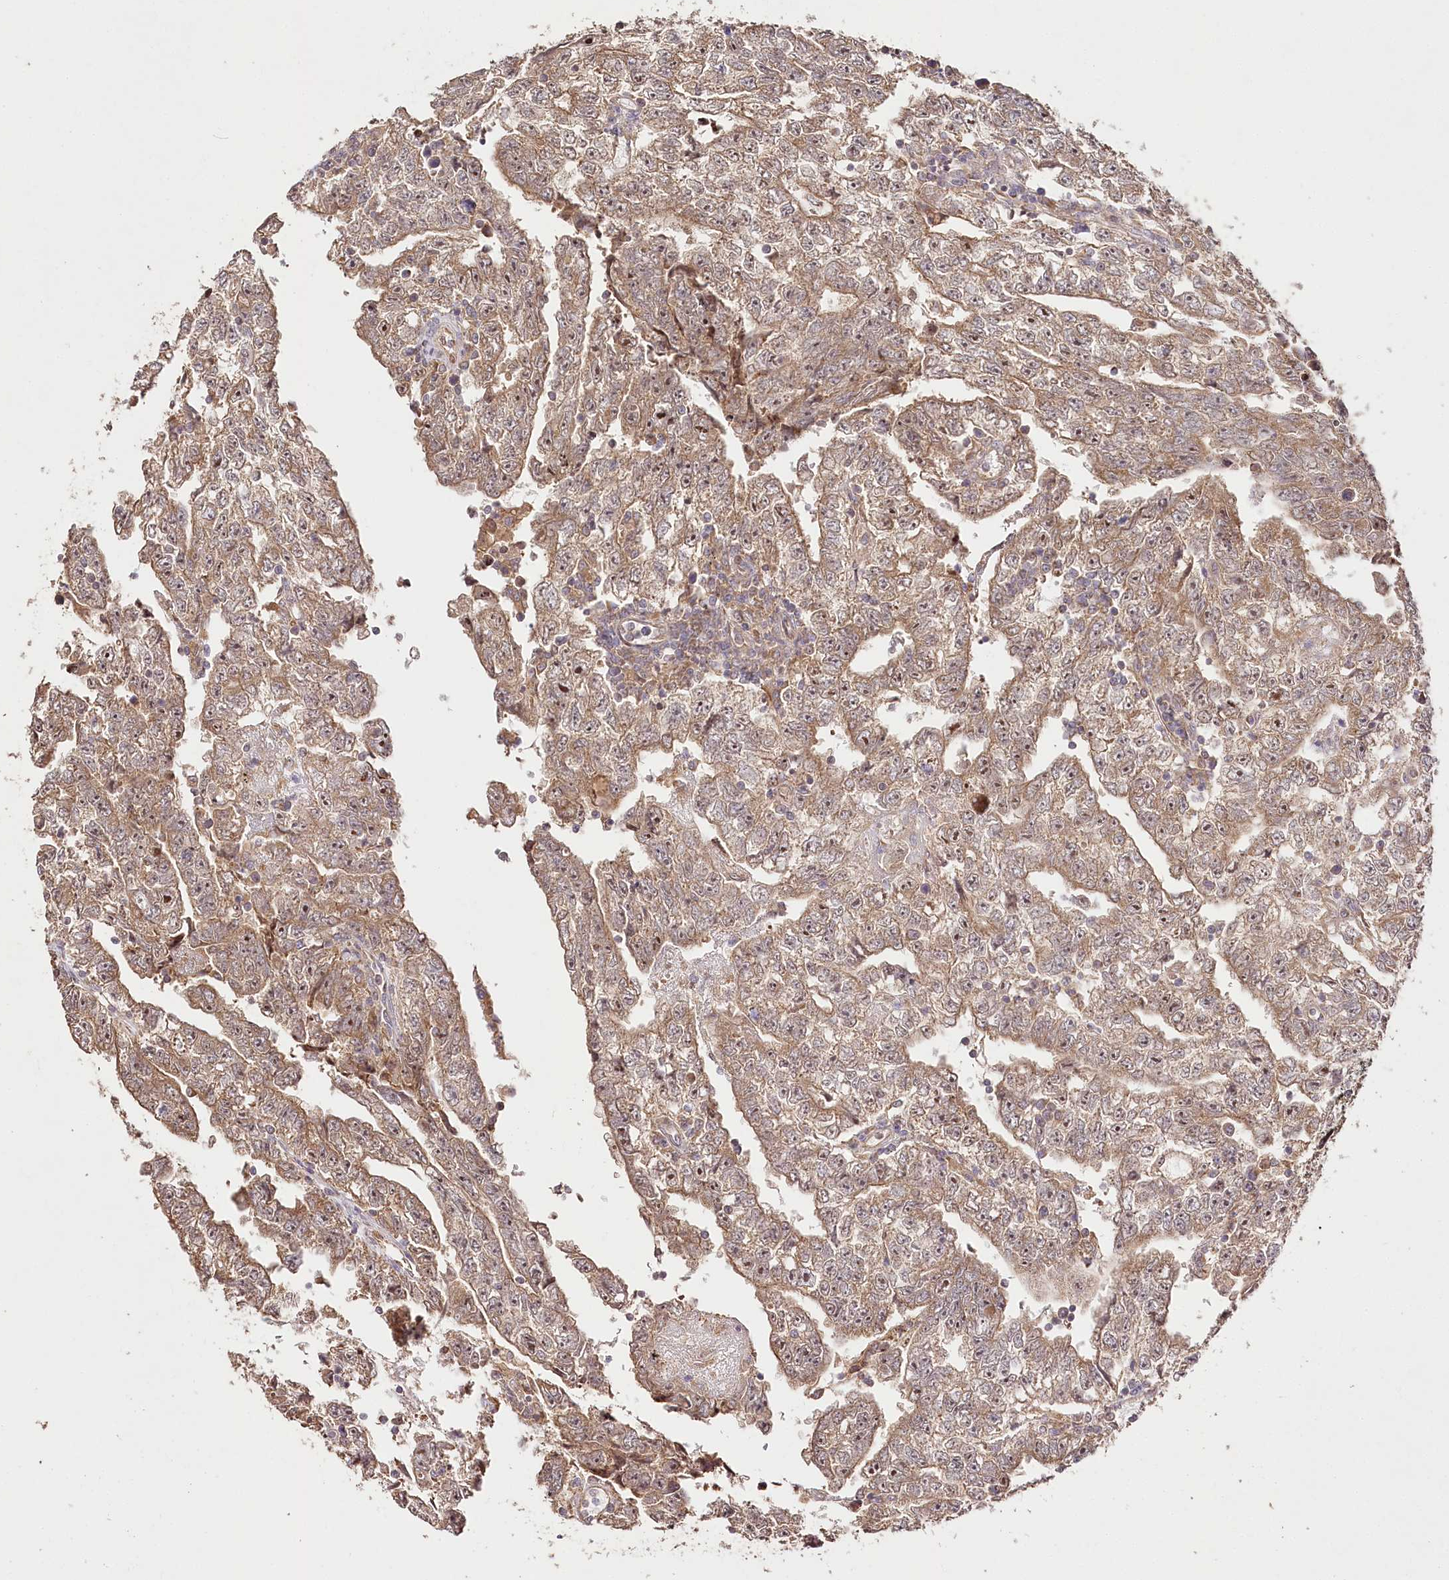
{"staining": {"intensity": "moderate", "quantity": ">75%", "location": "cytoplasmic/membranous,nuclear"}, "tissue": "testis cancer", "cell_type": "Tumor cells", "image_type": "cancer", "snomed": [{"axis": "morphology", "description": "Carcinoma, Embryonal, NOS"}, {"axis": "topography", "description": "Testis"}], "caption": "A brown stain shows moderate cytoplasmic/membranous and nuclear positivity of a protein in testis cancer tumor cells.", "gene": "DMXL1", "patient": {"sex": "male", "age": 25}}